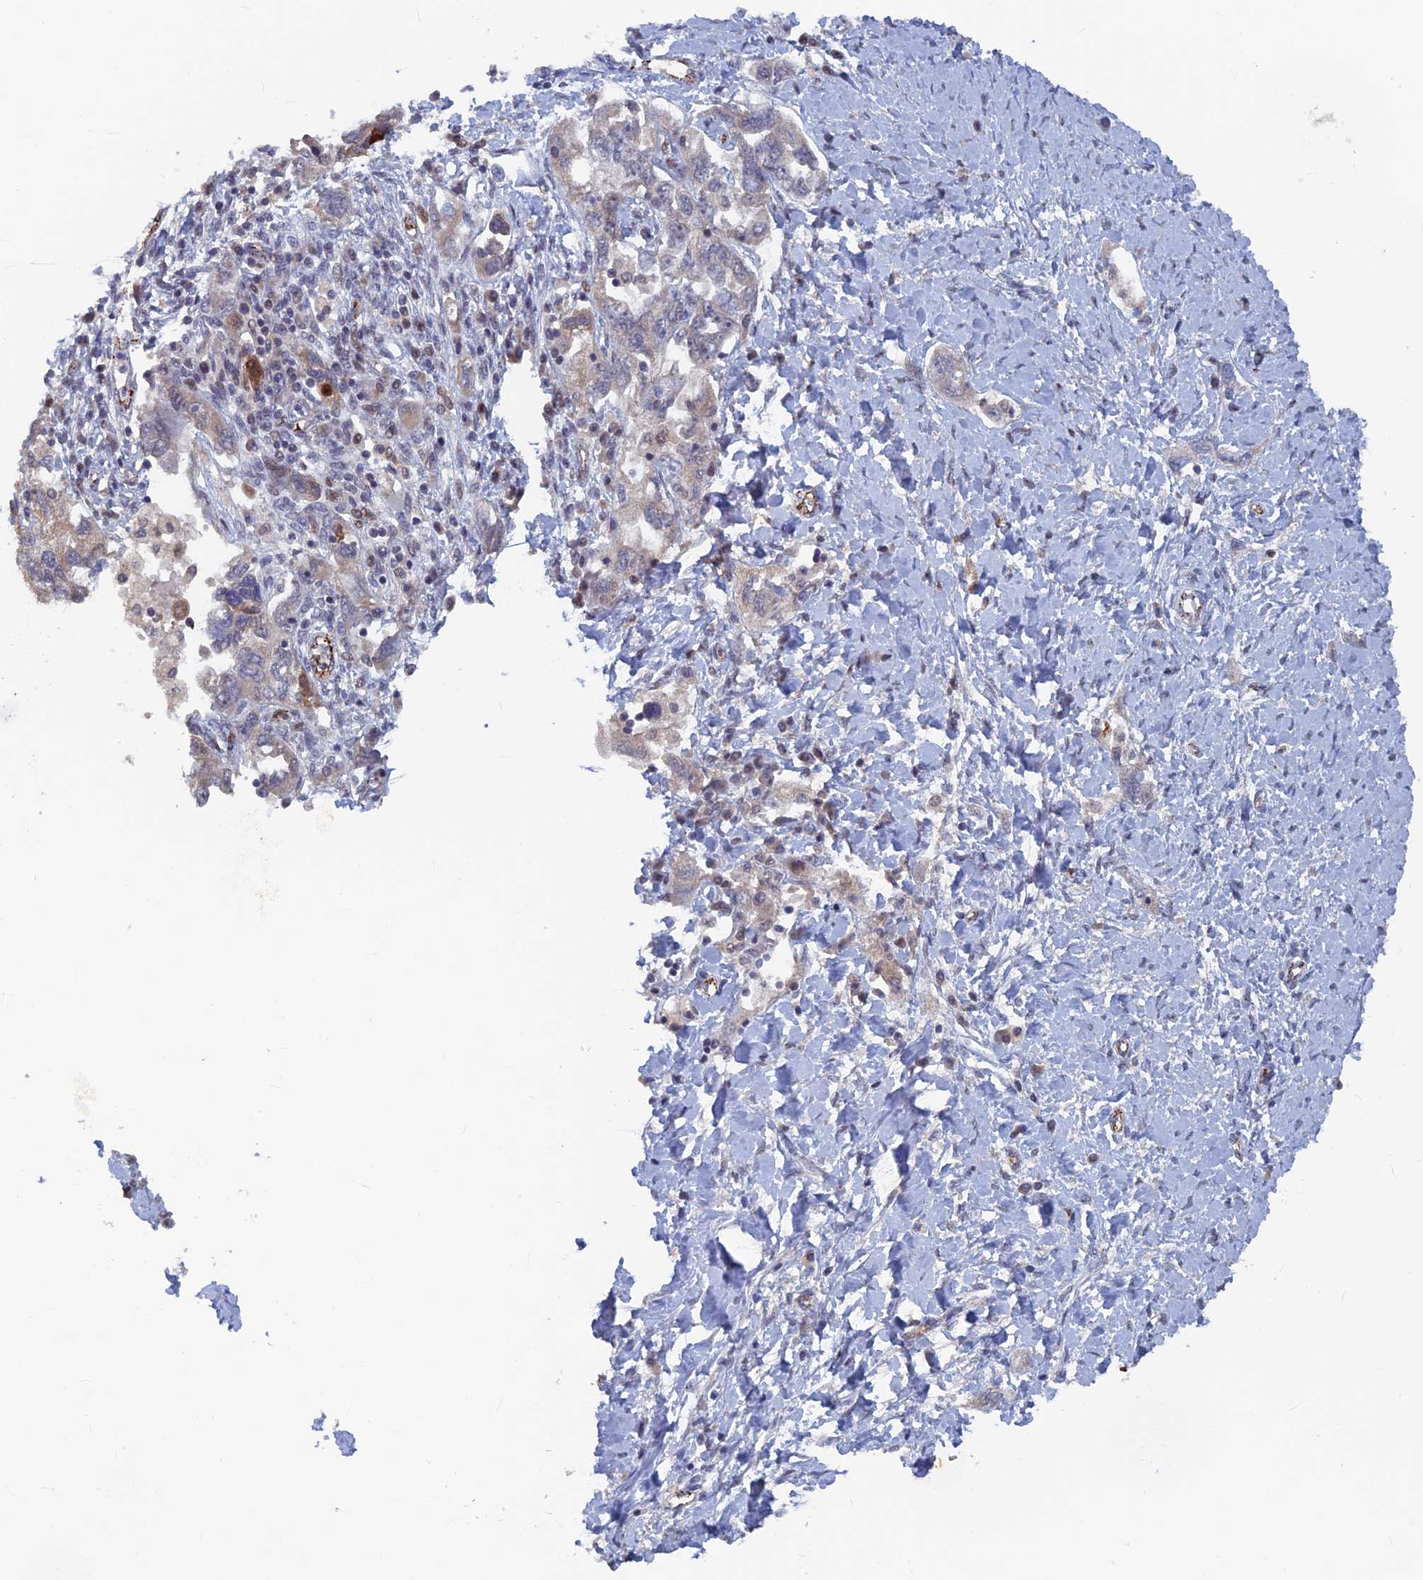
{"staining": {"intensity": "weak", "quantity": "<25%", "location": "cytoplasmic/membranous"}, "tissue": "ovarian cancer", "cell_type": "Tumor cells", "image_type": "cancer", "snomed": [{"axis": "morphology", "description": "Carcinoma, NOS"}, {"axis": "morphology", "description": "Cystadenocarcinoma, serous, NOS"}, {"axis": "topography", "description": "Ovary"}], "caption": "Immunohistochemistry micrograph of neoplastic tissue: serous cystadenocarcinoma (ovarian) stained with DAB (3,3'-diaminobenzidine) demonstrates no significant protein expression in tumor cells. The staining is performed using DAB brown chromogen with nuclei counter-stained in using hematoxylin.", "gene": "SH3D21", "patient": {"sex": "female", "age": 69}}